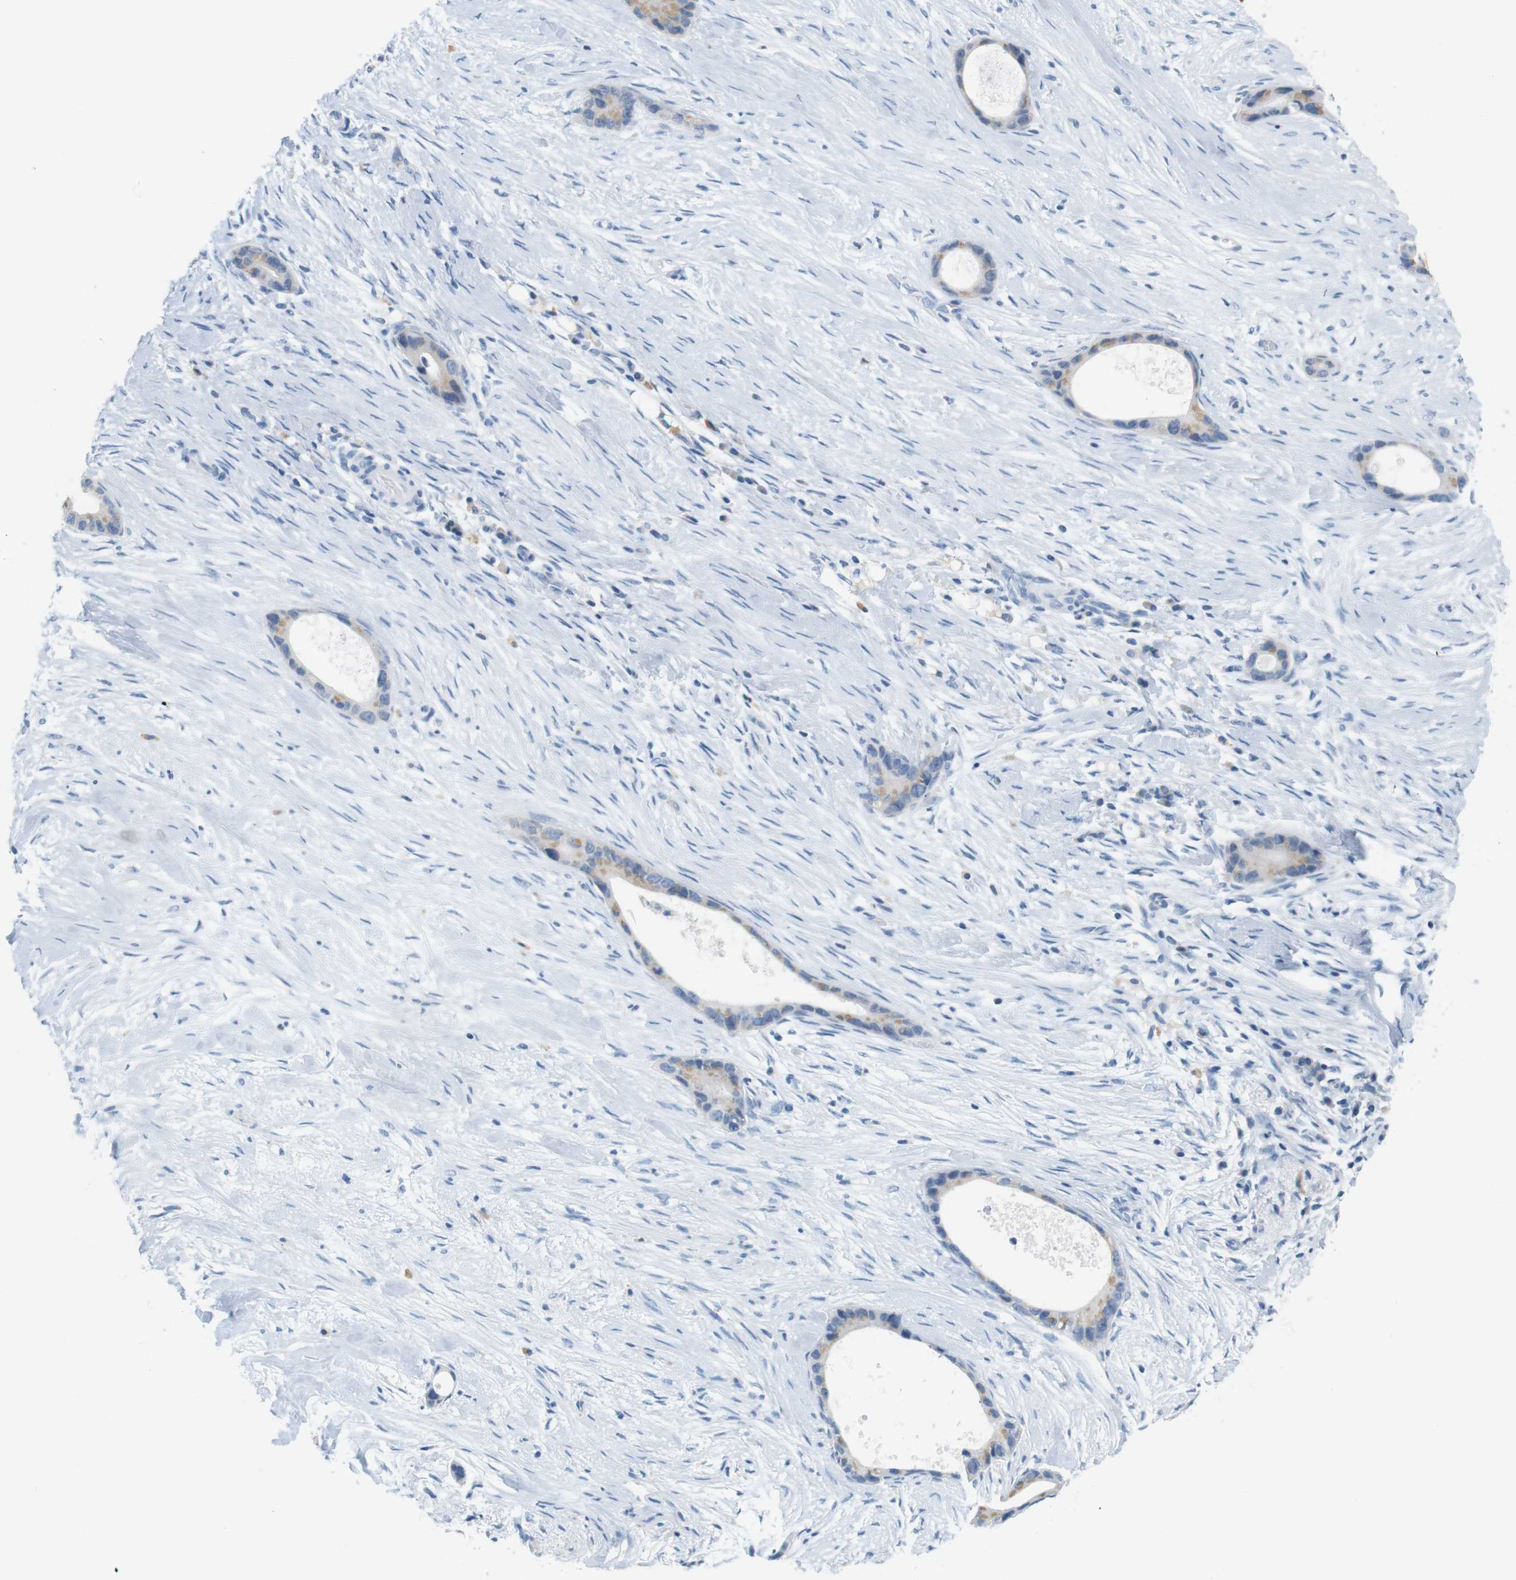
{"staining": {"intensity": "weak", "quantity": "25%-75%", "location": "cytoplasmic/membranous"}, "tissue": "liver cancer", "cell_type": "Tumor cells", "image_type": "cancer", "snomed": [{"axis": "morphology", "description": "Cholangiocarcinoma"}, {"axis": "topography", "description": "Liver"}], "caption": "Liver cholangiocarcinoma stained for a protein (brown) demonstrates weak cytoplasmic/membranous positive positivity in approximately 25%-75% of tumor cells.", "gene": "LRRK2", "patient": {"sex": "female", "age": 55}}